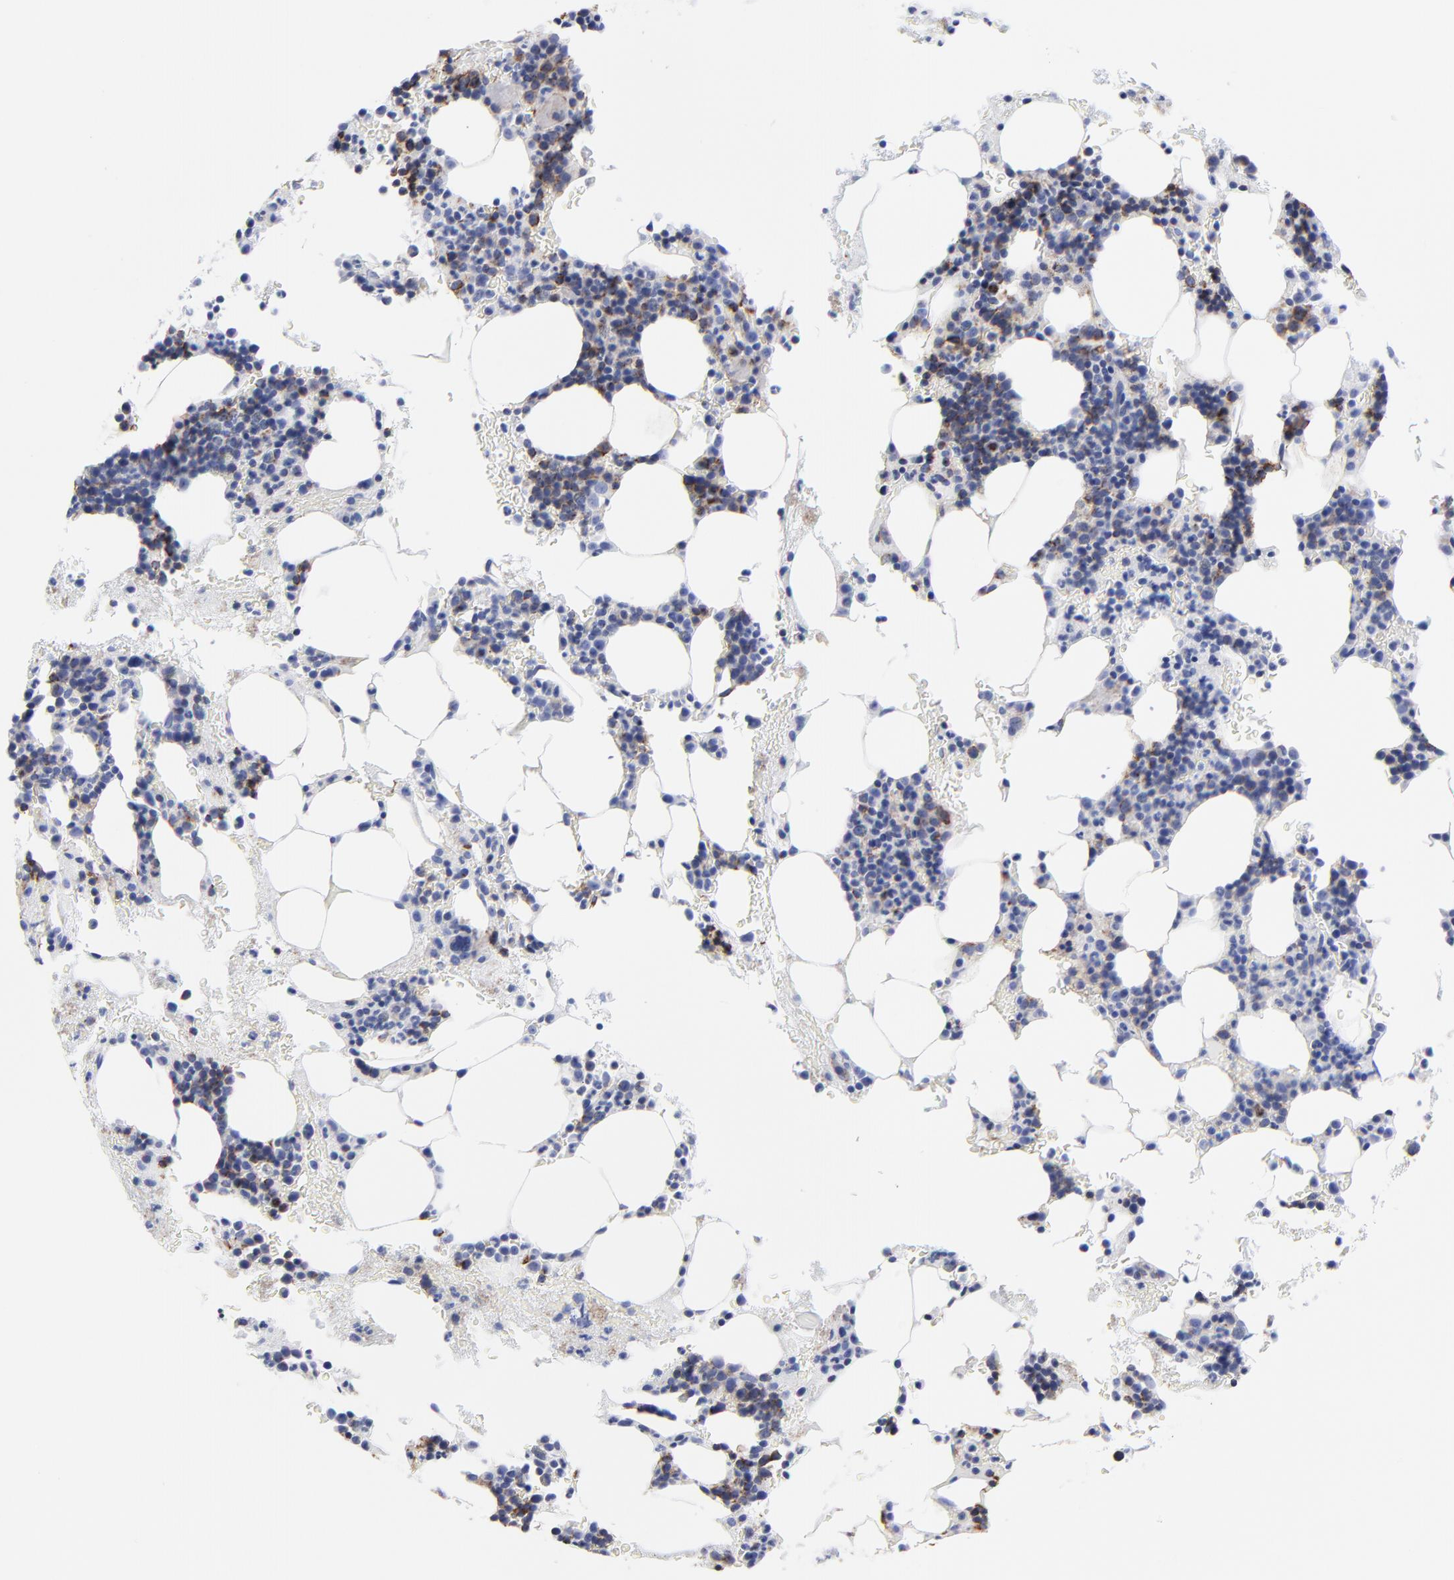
{"staining": {"intensity": "moderate", "quantity": "25%-75%", "location": "cytoplasmic/membranous"}, "tissue": "bone marrow", "cell_type": "Hematopoietic cells", "image_type": "normal", "snomed": [{"axis": "morphology", "description": "Normal tissue, NOS"}, {"axis": "topography", "description": "Bone marrow"}], "caption": "IHC micrograph of benign bone marrow: bone marrow stained using immunohistochemistry displays medium levels of moderate protein expression localized specifically in the cytoplasmic/membranous of hematopoietic cells, appearing as a cytoplasmic/membranous brown color.", "gene": "CNTN3", "patient": {"sex": "male", "age": 78}}